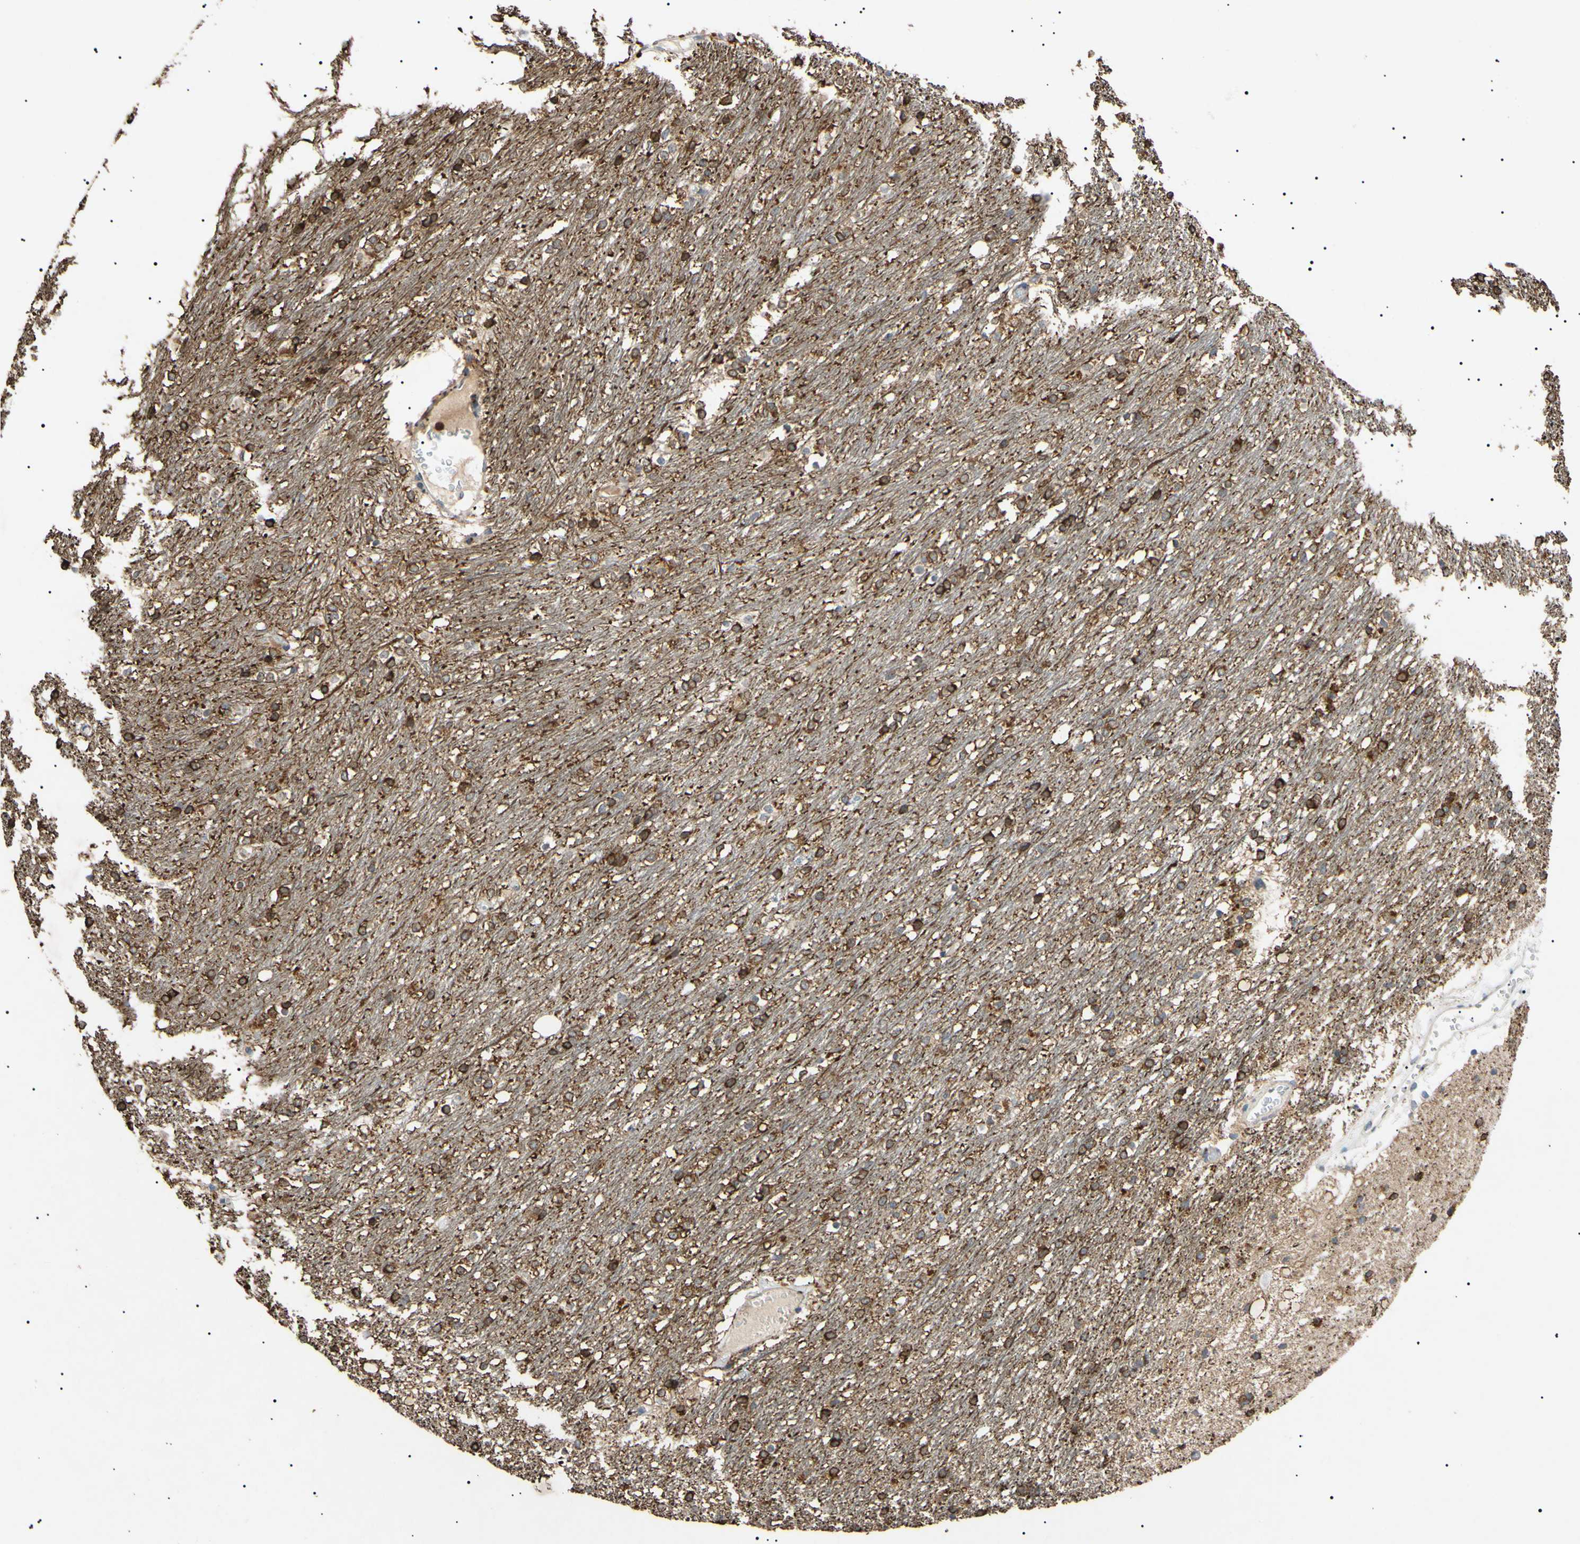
{"staining": {"intensity": "moderate", "quantity": "25%-75%", "location": "cytoplasmic/membranous"}, "tissue": "caudate", "cell_type": "Glial cells", "image_type": "normal", "snomed": [{"axis": "morphology", "description": "Normal tissue, NOS"}, {"axis": "topography", "description": "Lateral ventricle wall"}], "caption": "Immunohistochemistry (IHC) photomicrograph of unremarkable caudate stained for a protein (brown), which exhibits medium levels of moderate cytoplasmic/membranous expression in approximately 25%-75% of glial cells.", "gene": "TUBB4A", "patient": {"sex": "female", "age": 19}}